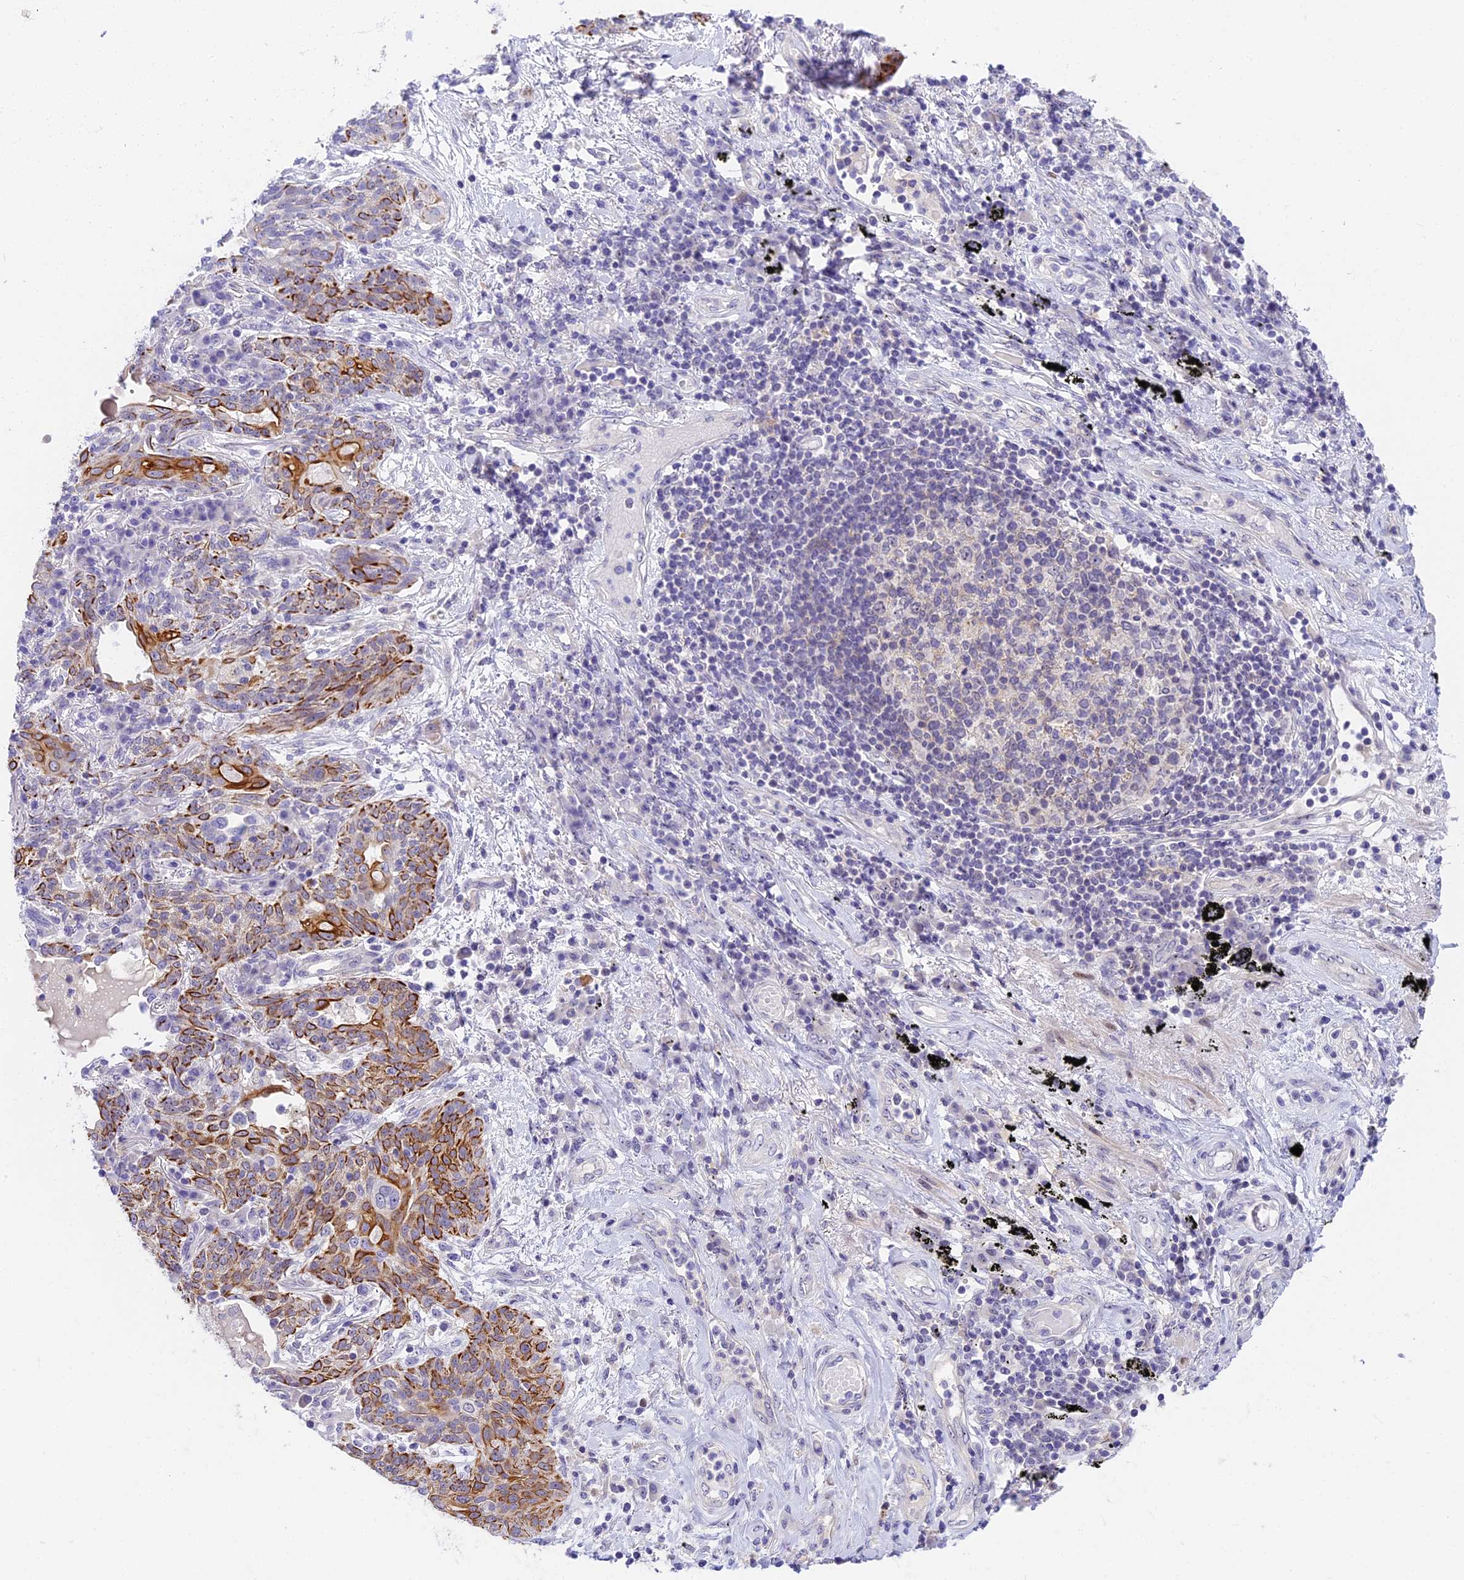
{"staining": {"intensity": "moderate", "quantity": "<25%", "location": "cytoplasmic/membranous"}, "tissue": "lung cancer", "cell_type": "Tumor cells", "image_type": "cancer", "snomed": [{"axis": "morphology", "description": "Squamous cell carcinoma, NOS"}, {"axis": "topography", "description": "Lung"}], "caption": "Protein expression analysis of human lung squamous cell carcinoma reveals moderate cytoplasmic/membranous positivity in approximately <25% of tumor cells.", "gene": "MIDN", "patient": {"sex": "female", "age": 70}}